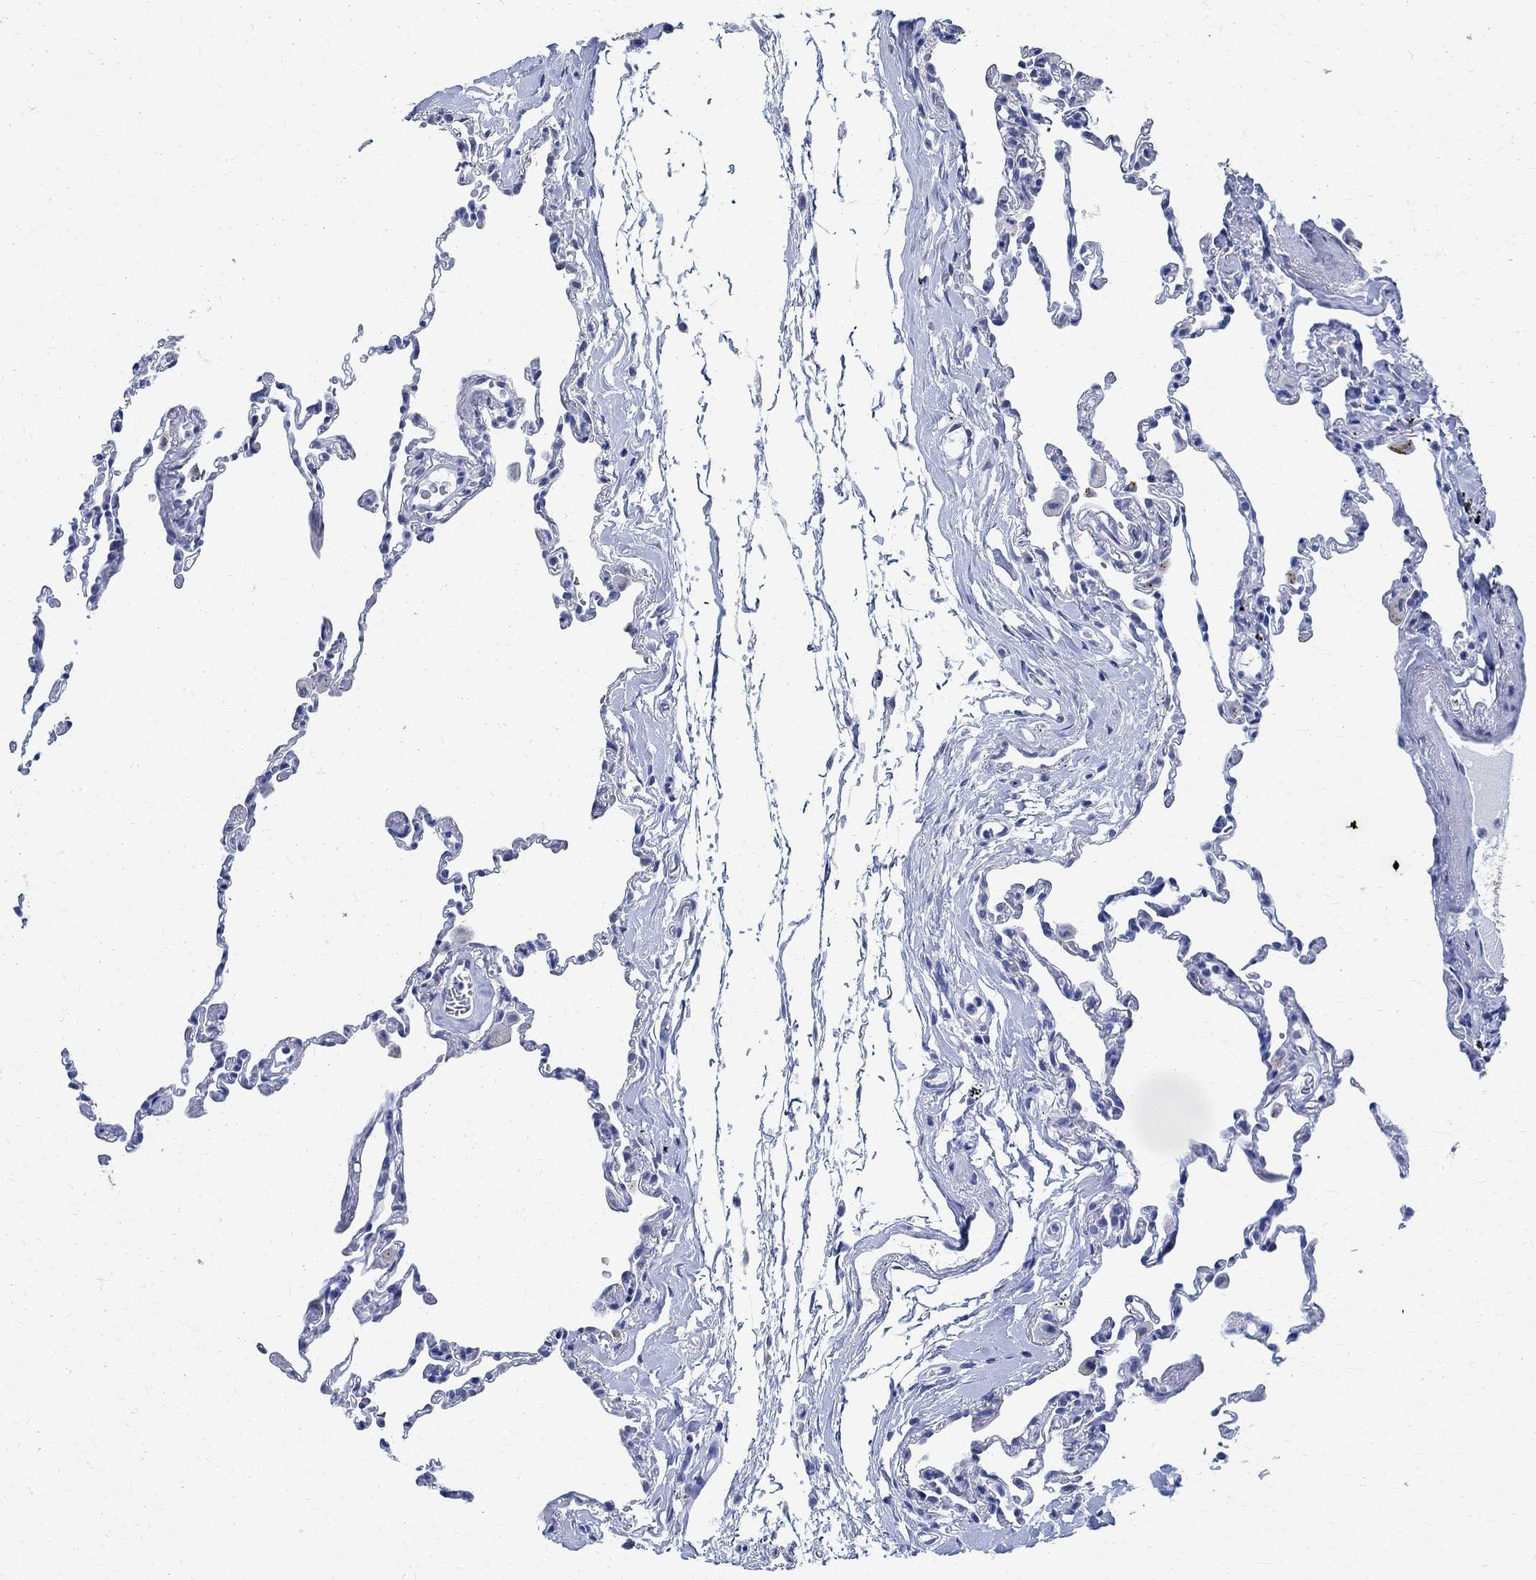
{"staining": {"intensity": "negative", "quantity": "none", "location": "none"}, "tissue": "lung", "cell_type": "Alveolar cells", "image_type": "normal", "snomed": [{"axis": "morphology", "description": "Normal tissue, NOS"}, {"axis": "topography", "description": "Lung"}], "caption": "An IHC histopathology image of normal lung is shown. There is no staining in alveolar cells of lung.", "gene": "TMEM221", "patient": {"sex": "female", "age": 57}}